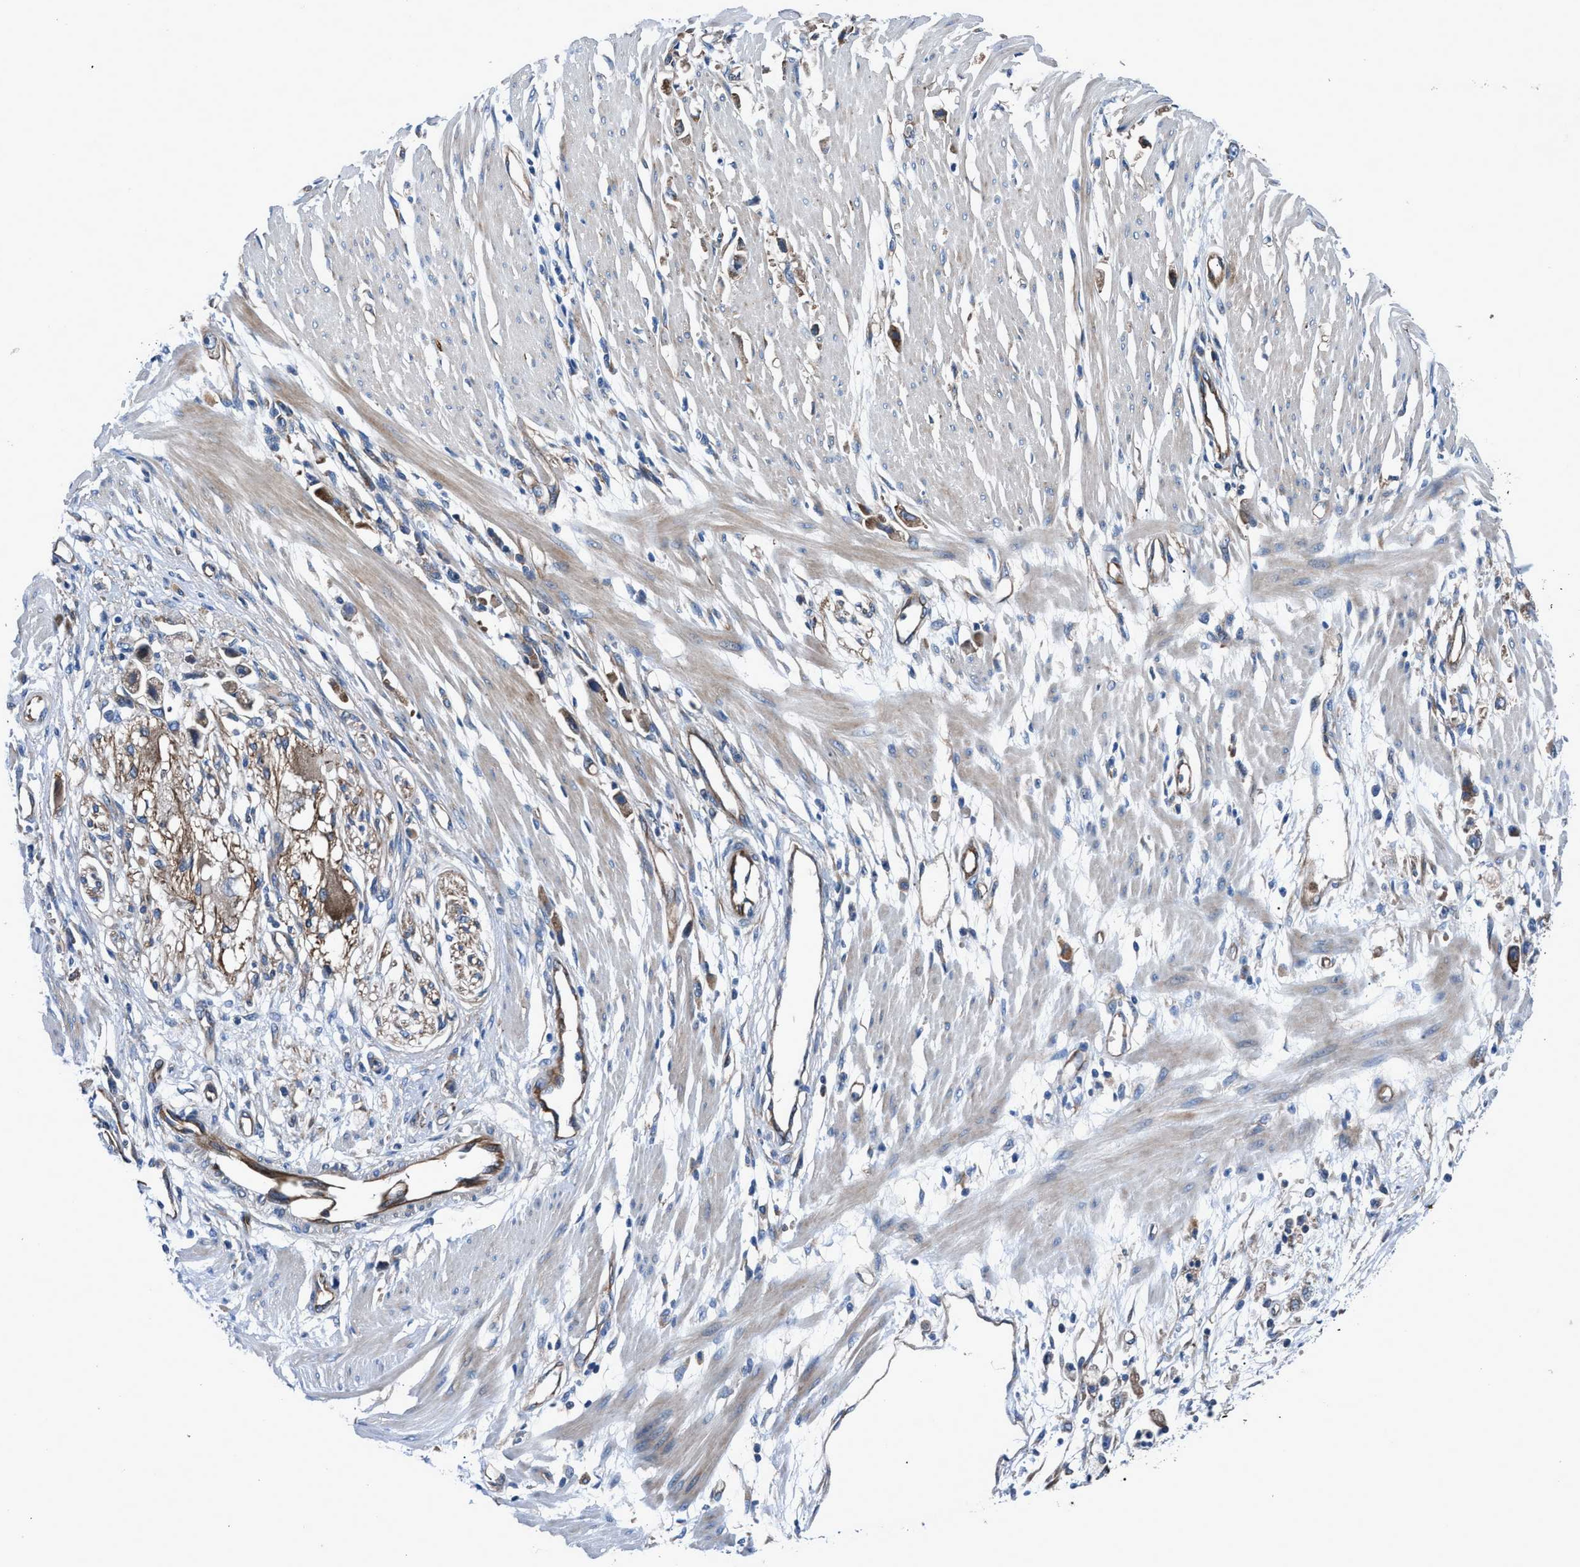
{"staining": {"intensity": "moderate", "quantity": ">75%", "location": "cytoplasmic/membranous"}, "tissue": "stomach cancer", "cell_type": "Tumor cells", "image_type": "cancer", "snomed": [{"axis": "morphology", "description": "Adenocarcinoma, NOS"}, {"axis": "topography", "description": "Stomach"}], "caption": "Human stomach adenocarcinoma stained for a protein (brown) shows moderate cytoplasmic/membranous positive positivity in about >75% of tumor cells.", "gene": "TRIP4", "patient": {"sex": "female", "age": 59}}